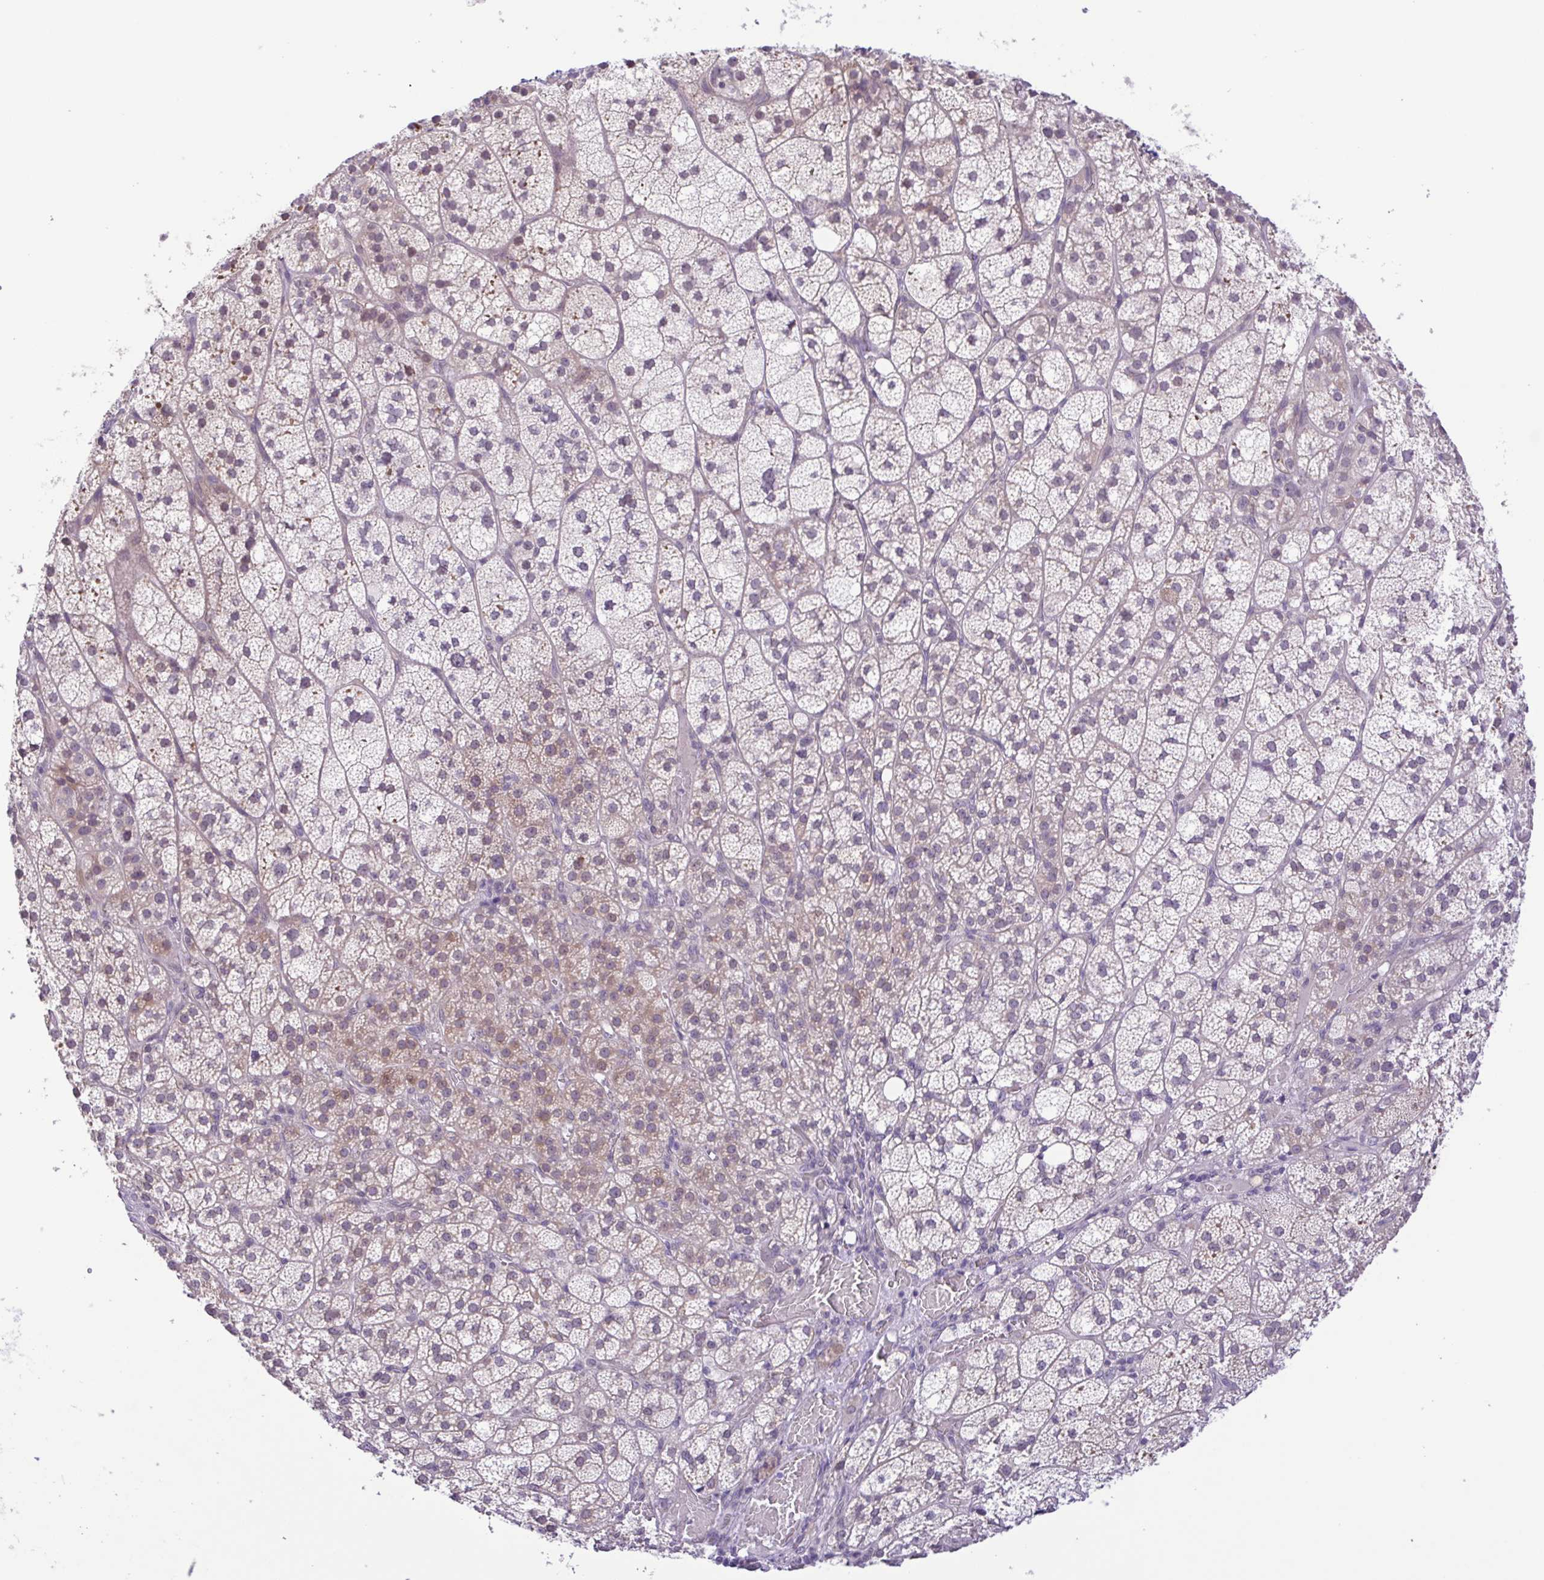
{"staining": {"intensity": "weak", "quantity": "25%-75%", "location": "cytoplasmic/membranous,nuclear"}, "tissue": "adrenal gland", "cell_type": "Glandular cells", "image_type": "normal", "snomed": [{"axis": "morphology", "description": "Normal tissue, NOS"}, {"axis": "topography", "description": "Adrenal gland"}], "caption": "IHC (DAB (3,3'-diaminobenzidine)) staining of unremarkable human adrenal gland shows weak cytoplasmic/membranous,nuclear protein positivity in approximately 25%-75% of glandular cells.", "gene": "IL1RN", "patient": {"sex": "female", "age": 60}}